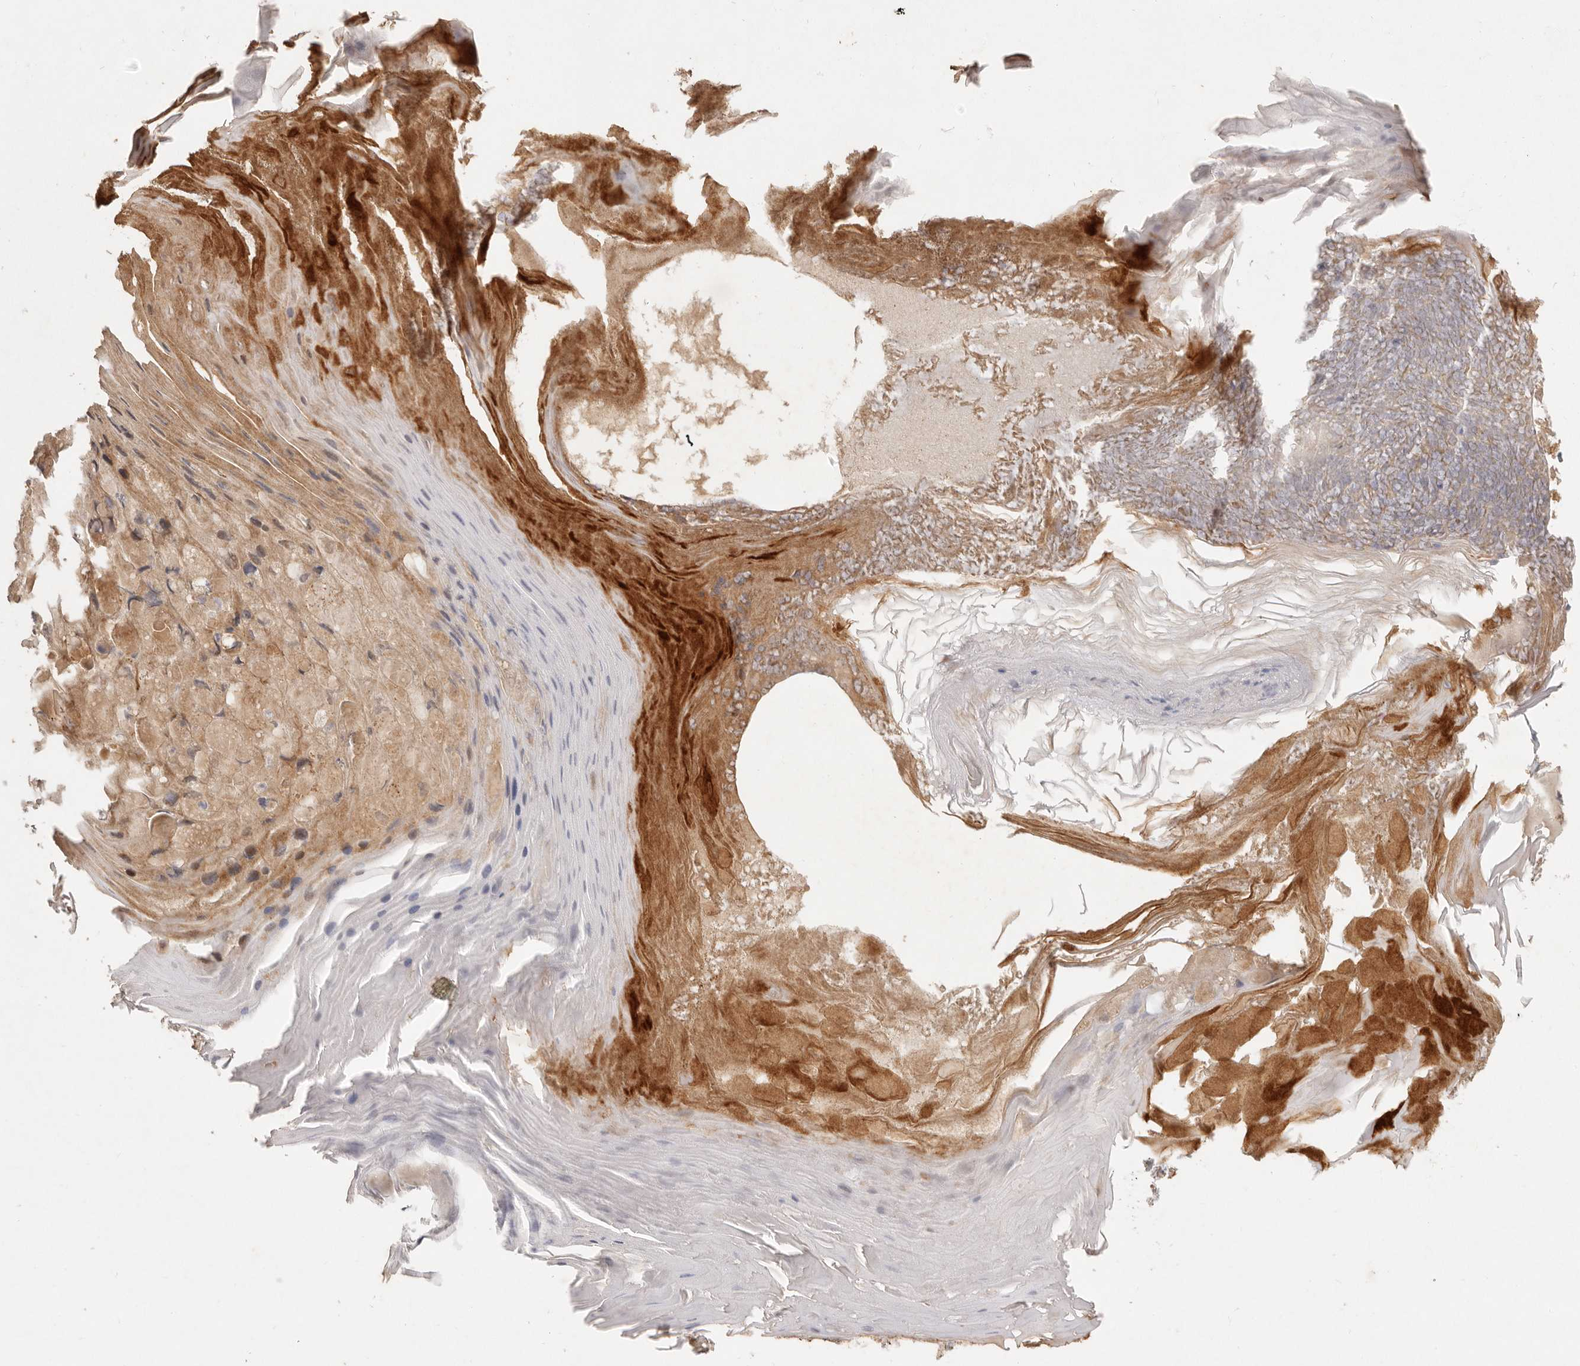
{"staining": {"intensity": "moderate", "quantity": "25%-75%", "location": "cytoplasmic/membranous"}, "tissue": "skin cancer", "cell_type": "Tumor cells", "image_type": "cancer", "snomed": [{"axis": "morphology", "description": "Squamous cell carcinoma, NOS"}, {"axis": "topography", "description": "Skin"}], "caption": "Skin cancer (squamous cell carcinoma) tissue reveals moderate cytoplasmic/membranous staining in about 25%-75% of tumor cells (Stains: DAB (3,3'-diaminobenzidine) in brown, nuclei in blue, Microscopy: brightfield microscopy at high magnification).", "gene": "VIPR1", "patient": {"sex": "female", "age": 88}}